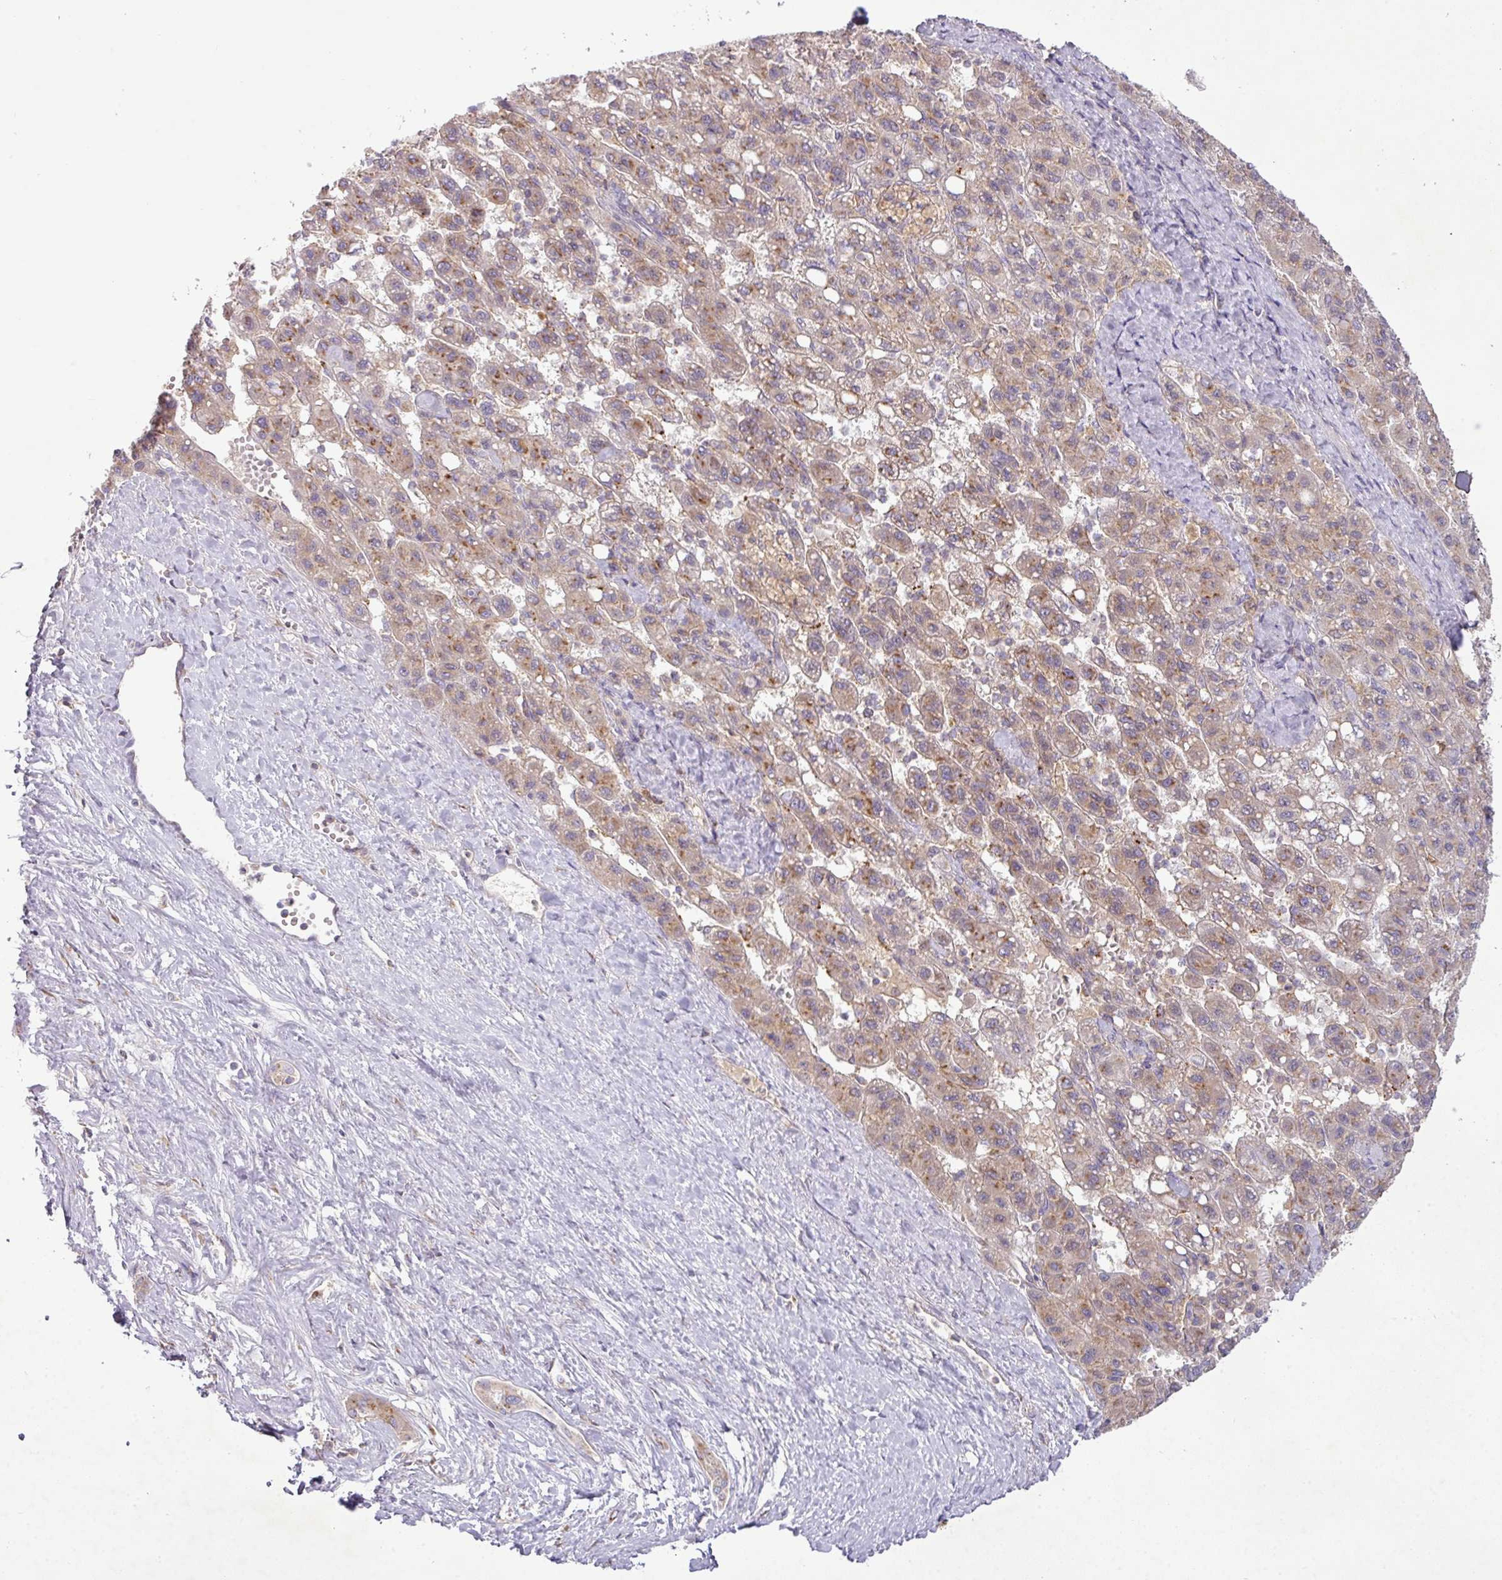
{"staining": {"intensity": "moderate", "quantity": "25%-75%", "location": "cytoplasmic/membranous"}, "tissue": "liver cancer", "cell_type": "Tumor cells", "image_type": "cancer", "snomed": [{"axis": "morphology", "description": "Carcinoma, Hepatocellular, NOS"}, {"axis": "topography", "description": "Liver"}], "caption": "Human liver hepatocellular carcinoma stained with a brown dye displays moderate cytoplasmic/membranous positive positivity in about 25%-75% of tumor cells.", "gene": "VTI1A", "patient": {"sex": "female", "age": 82}}